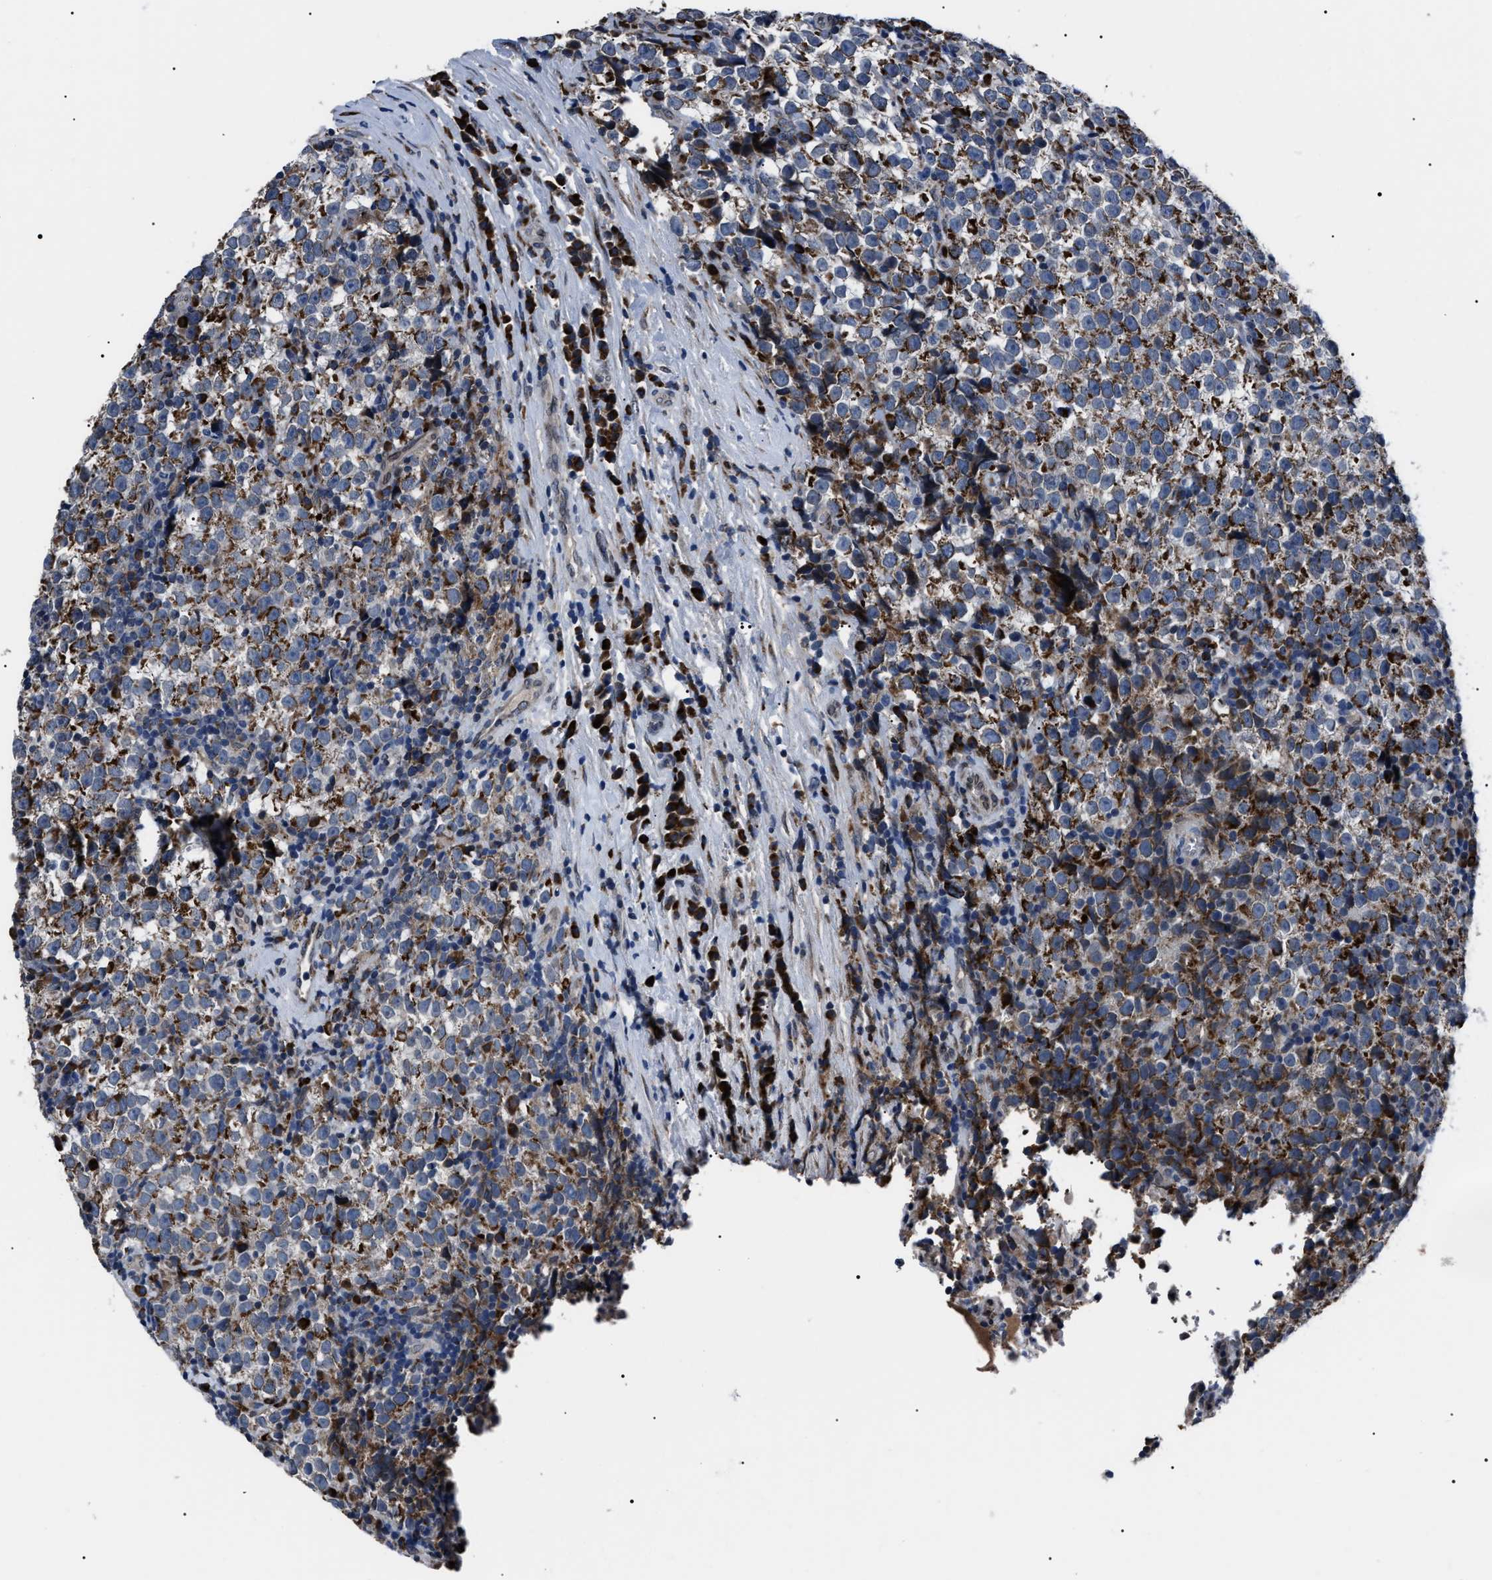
{"staining": {"intensity": "moderate", "quantity": ">75%", "location": "cytoplasmic/membranous"}, "tissue": "testis cancer", "cell_type": "Tumor cells", "image_type": "cancer", "snomed": [{"axis": "morphology", "description": "Normal tissue, NOS"}, {"axis": "morphology", "description": "Seminoma, NOS"}, {"axis": "topography", "description": "Testis"}], "caption": "Tumor cells exhibit moderate cytoplasmic/membranous expression in approximately >75% of cells in testis cancer. The protein of interest is stained brown, and the nuclei are stained in blue (DAB IHC with brightfield microscopy, high magnification).", "gene": "LRRC14", "patient": {"sex": "male", "age": 43}}